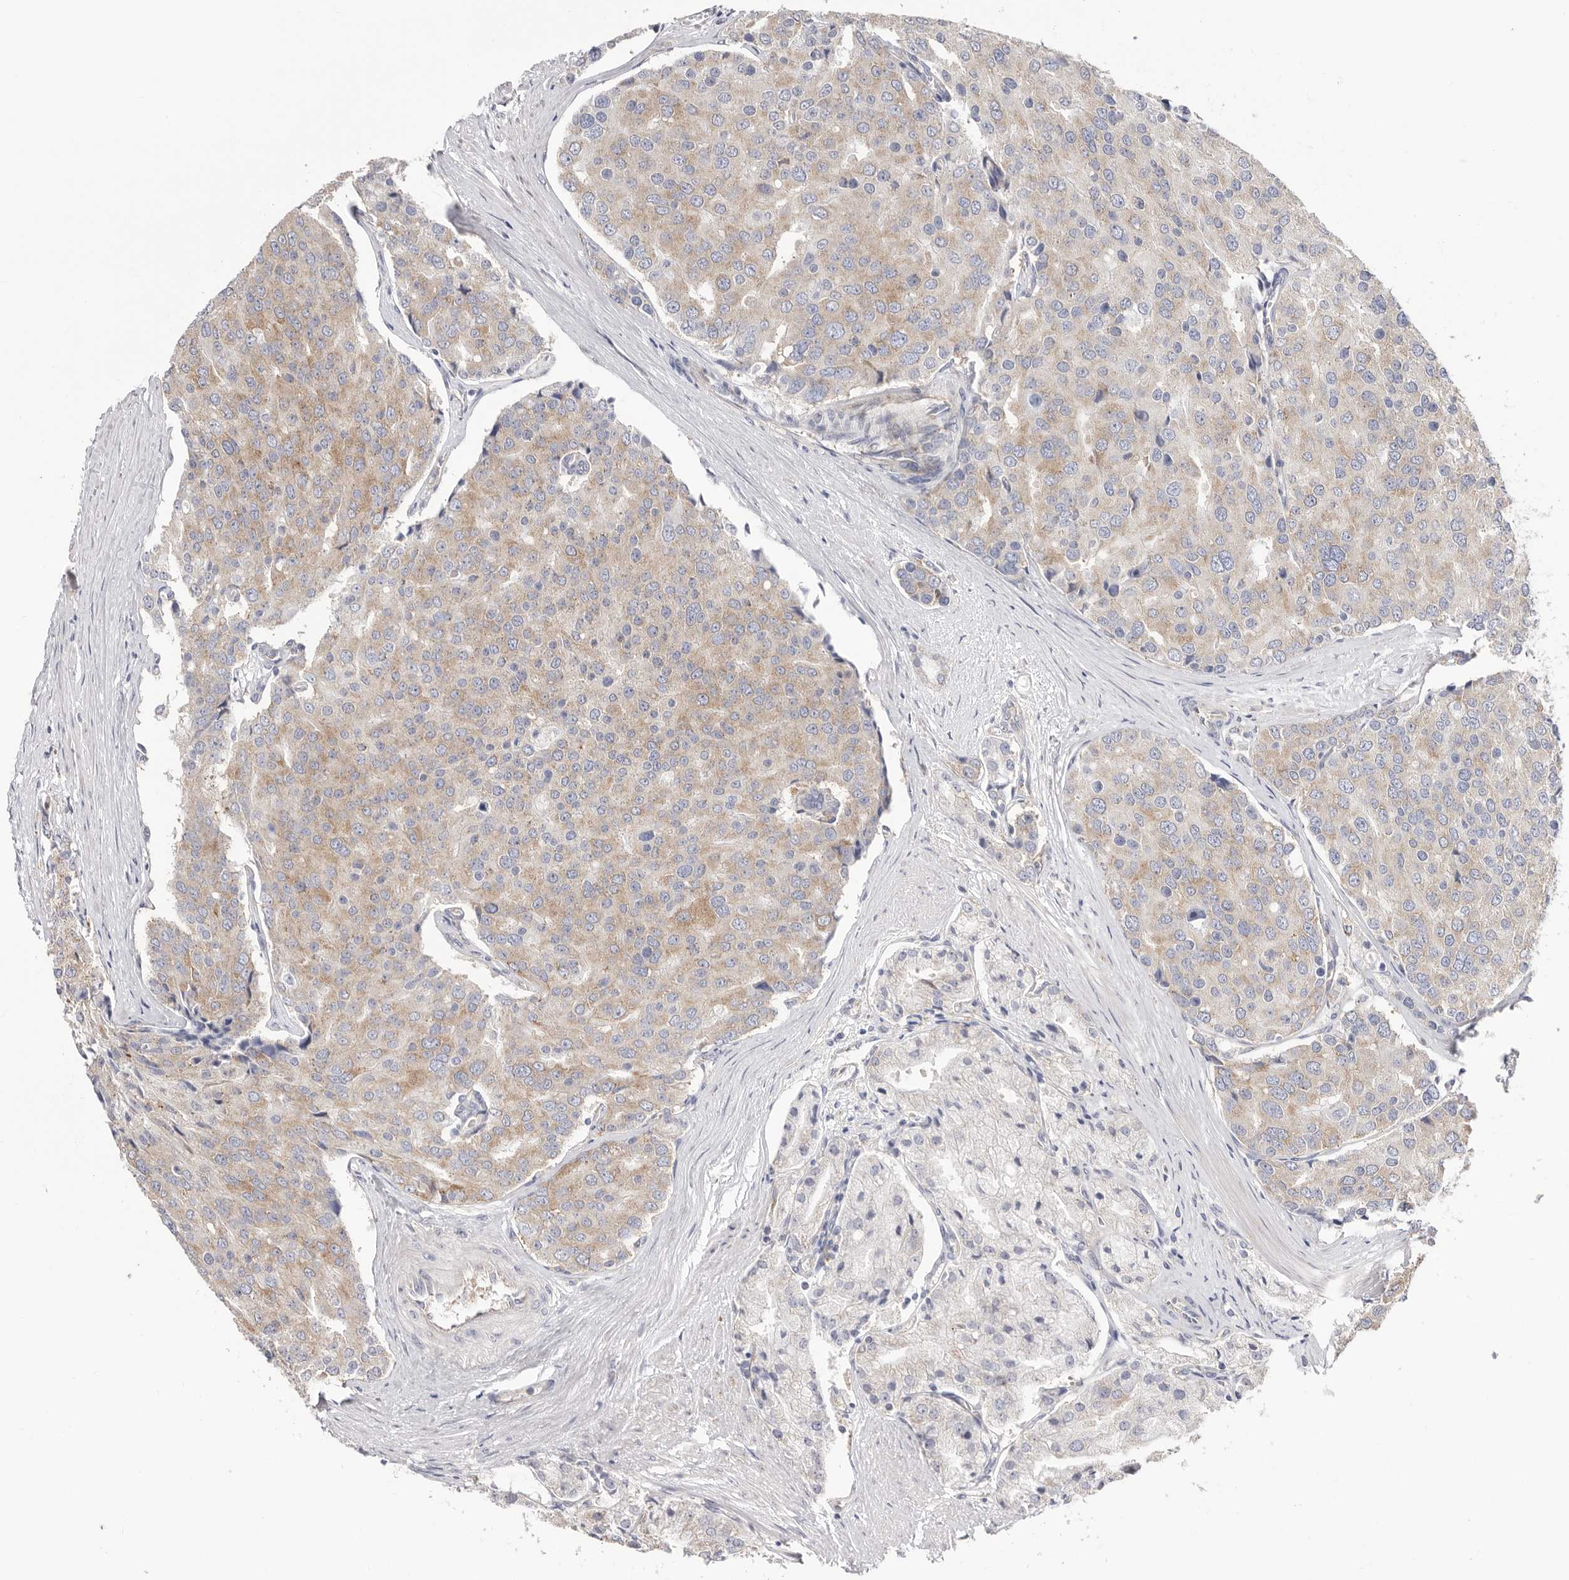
{"staining": {"intensity": "weak", "quantity": ">75%", "location": "cytoplasmic/membranous"}, "tissue": "prostate cancer", "cell_type": "Tumor cells", "image_type": "cancer", "snomed": [{"axis": "morphology", "description": "Adenocarcinoma, High grade"}, {"axis": "topography", "description": "Prostate"}], "caption": "Brown immunohistochemical staining in human adenocarcinoma (high-grade) (prostate) reveals weak cytoplasmic/membranous positivity in about >75% of tumor cells.", "gene": "SERBP1", "patient": {"sex": "male", "age": 50}}